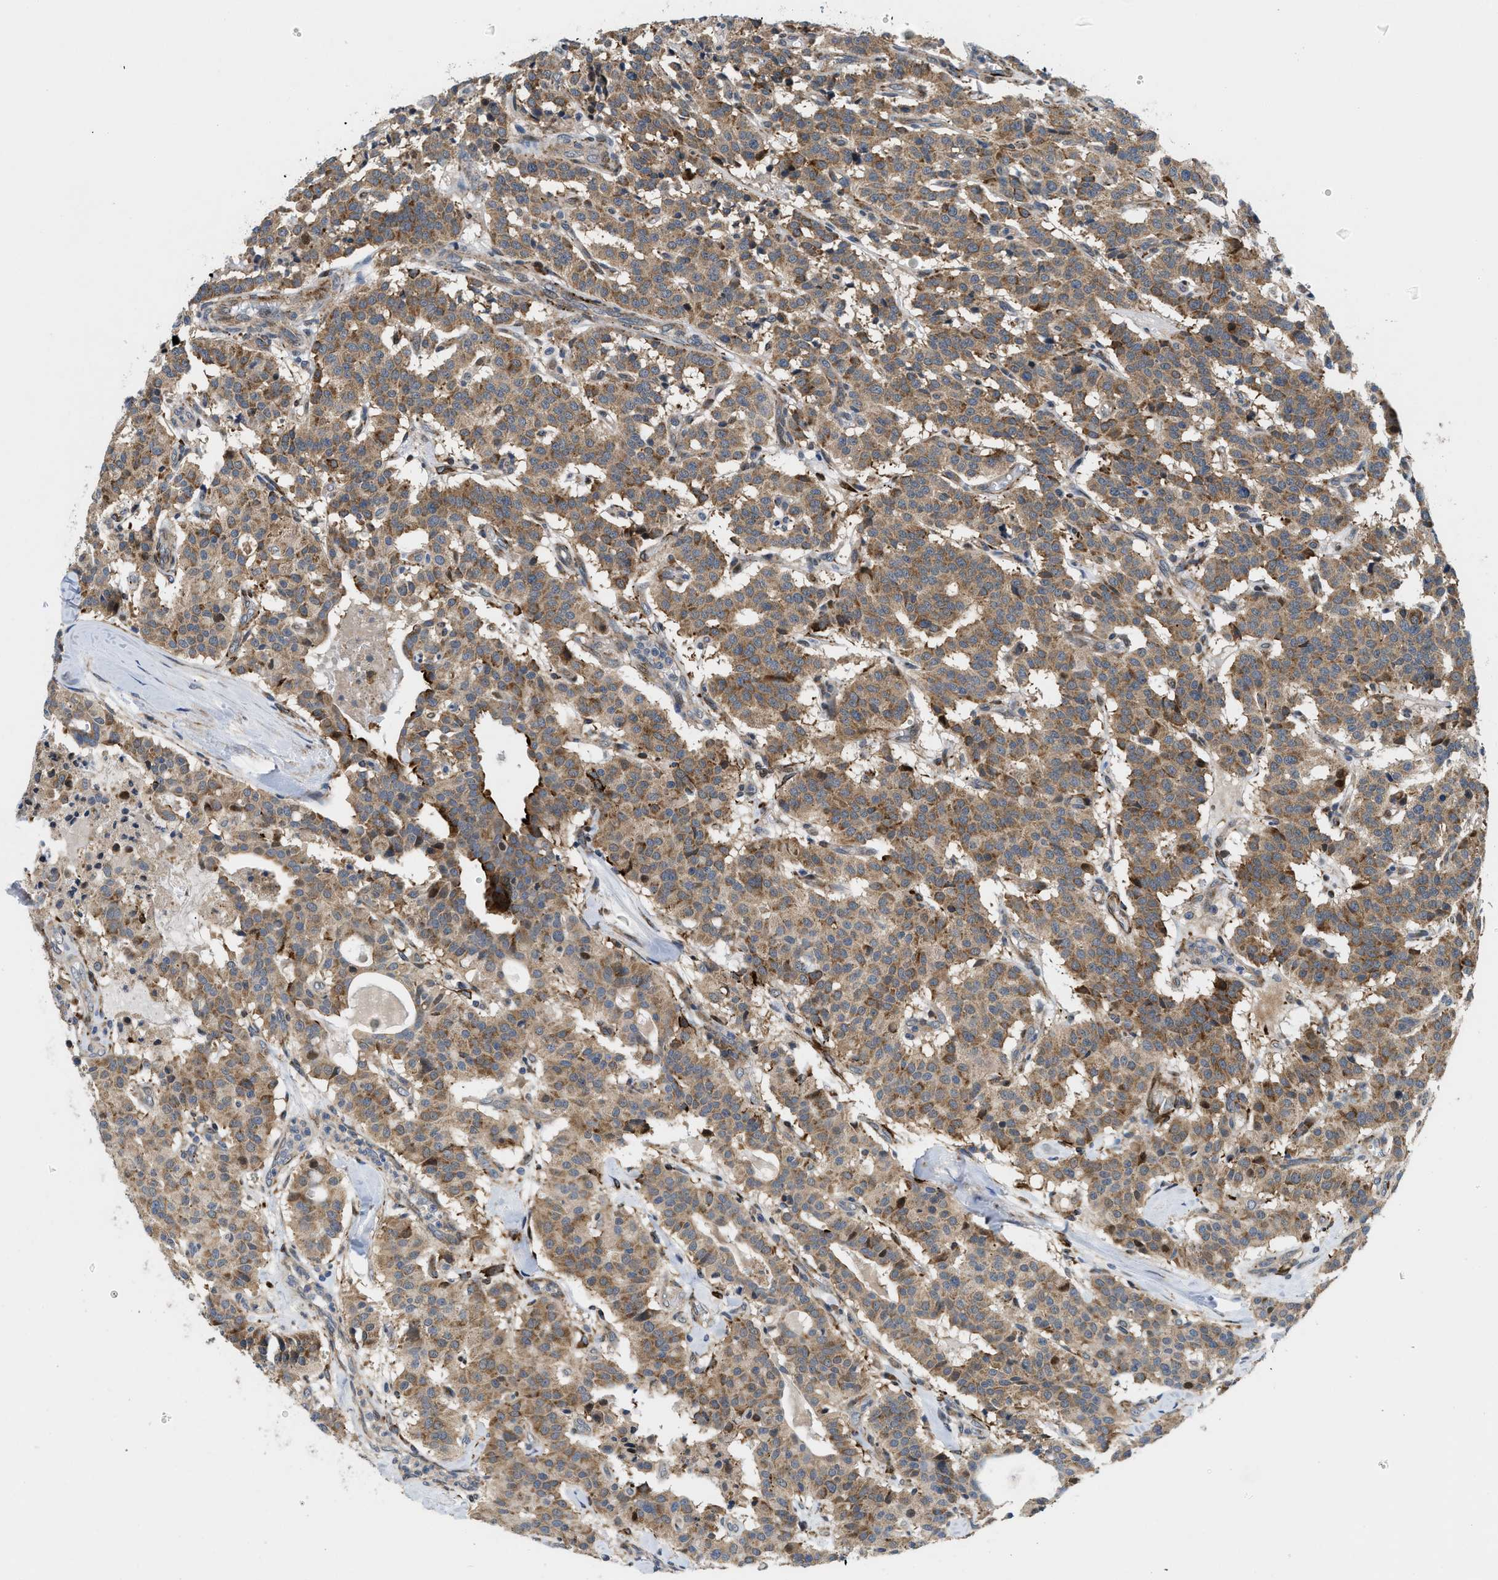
{"staining": {"intensity": "moderate", "quantity": ">75%", "location": "cytoplasmic/membranous"}, "tissue": "carcinoid", "cell_type": "Tumor cells", "image_type": "cancer", "snomed": [{"axis": "morphology", "description": "Carcinoid, malignant, NOS"}, {"axis": "topography", "description": "Lung"}], "caption": "This histopathology image shows immunohistochemistry staining of human malignant carcinoid, with medium moderate cytoplasmic/membranous positivity in approximately >75% of tumor cells.", "gene": "ZNF599", "patient": {"sex": "male", "age": 30}}